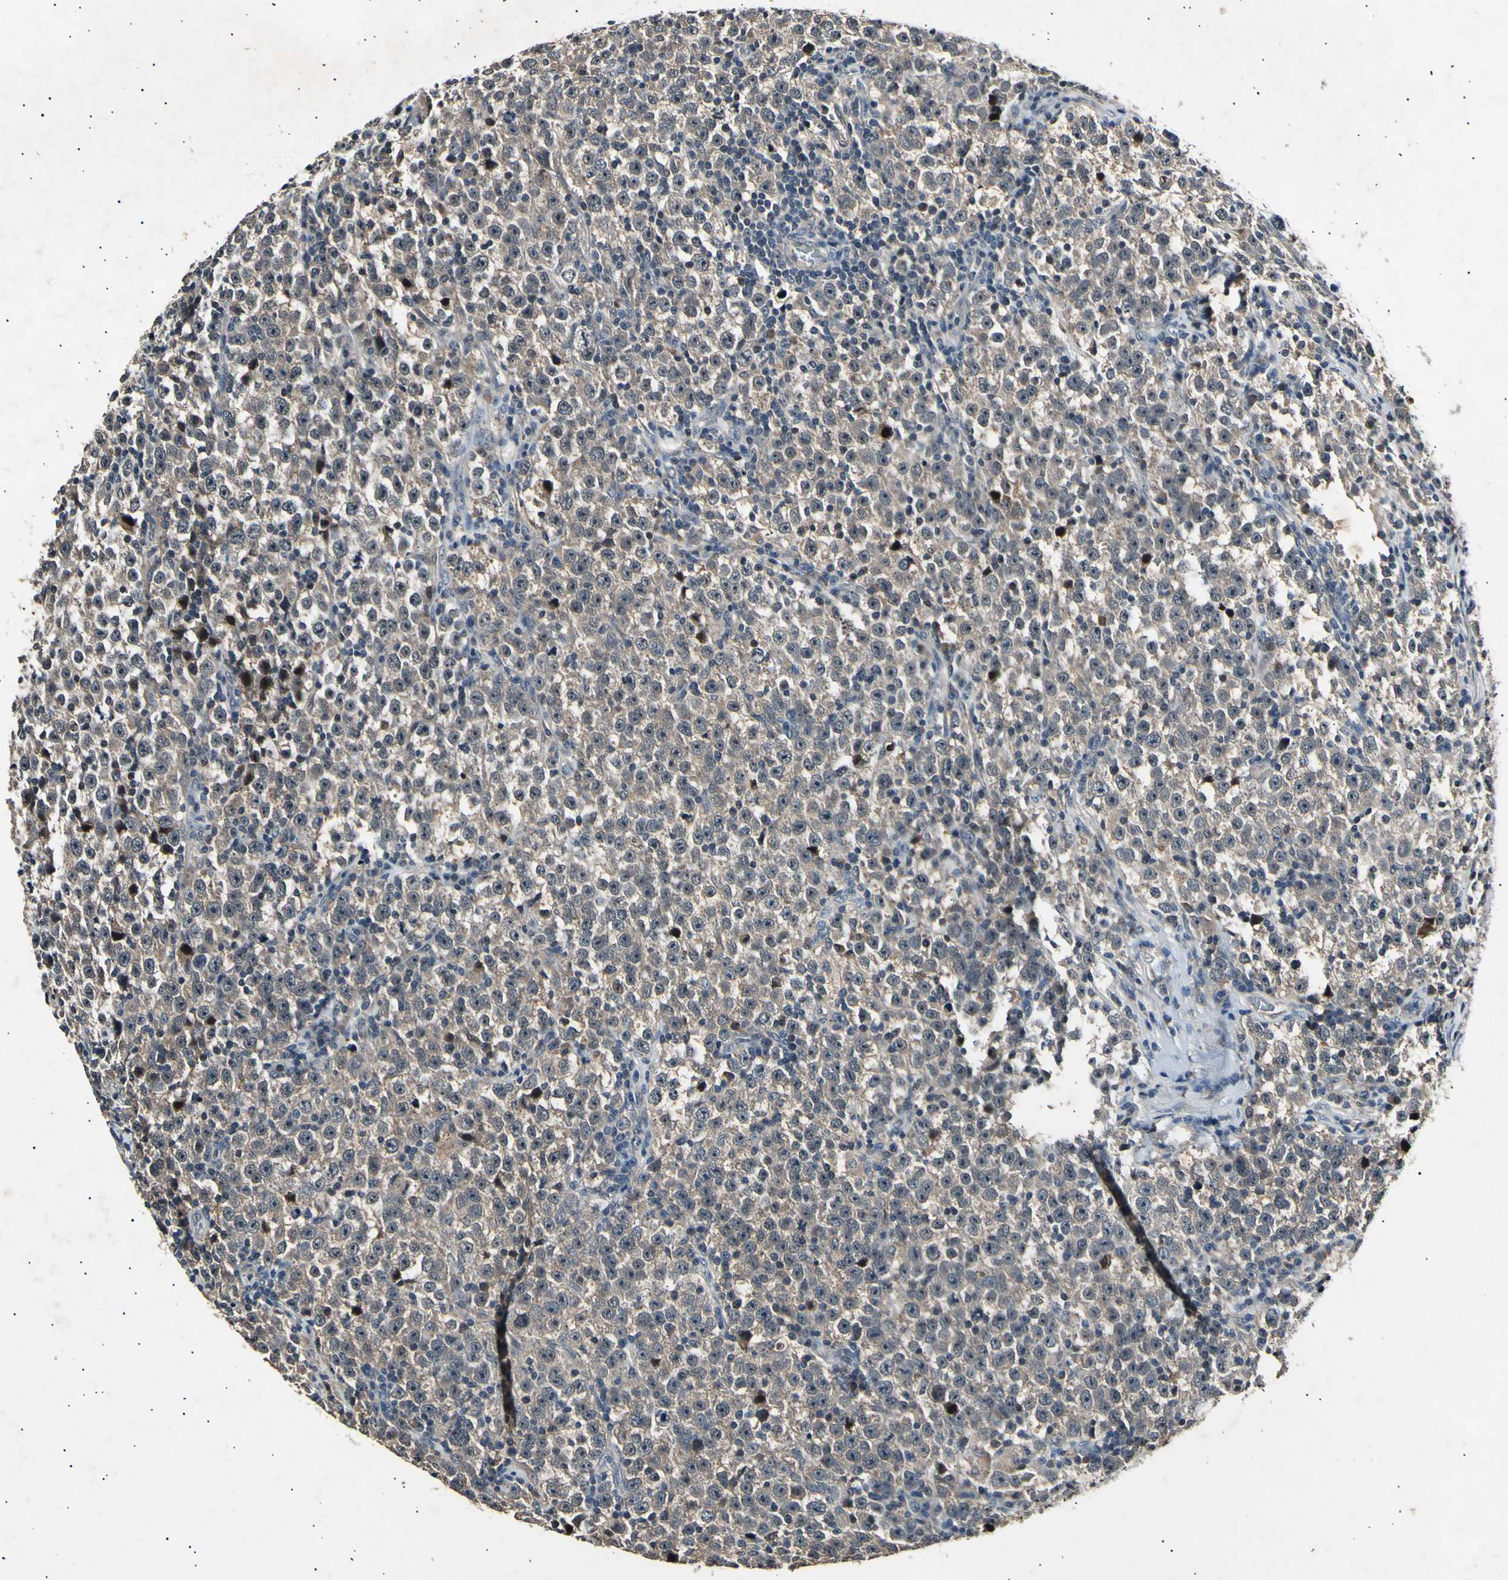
{"staining": {"intensity": "weak", "quantity": ">75%", "location": "cytoplasmic/membranous"}, "tissue": "testis cancer", "cell_type": "Tumor cells", "image_type": "cancer", "snomed": [{"axis": "morphology", "description": "Seminoma, NOS"}, {"axis": "topography", "description": "Testis"}], "caption": "Weak cytoplasmic/membranous protein positivity is seen in approximately >75% of tumor cells in testis cancer.", "gene": "ADCY3", "patient": {"sex": "male", "age": 43}}